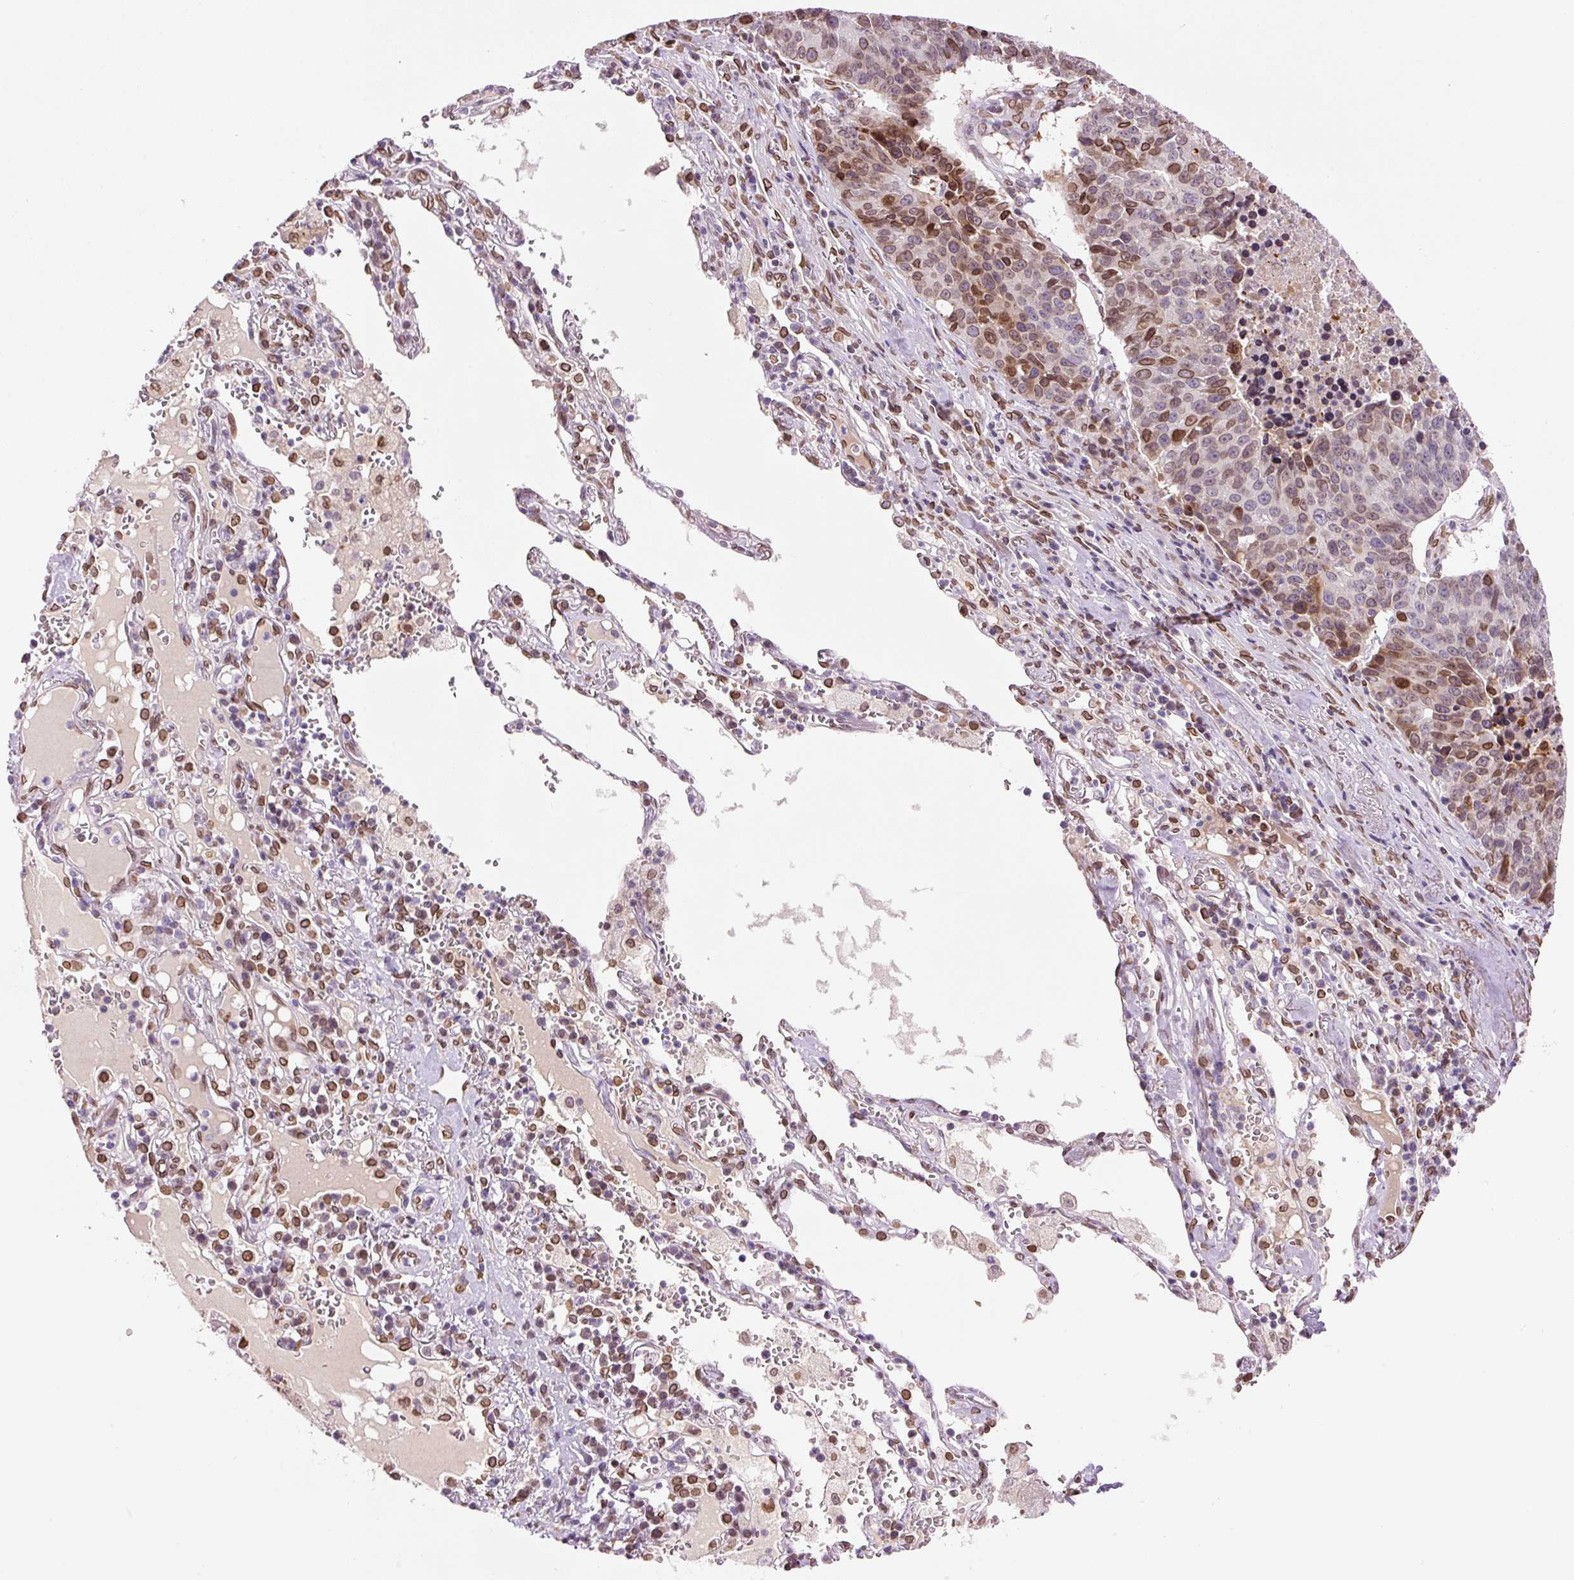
{"staining": {"intensity": "moderate", "quantity": "25%-75%", "location": "cytoplasmic/membranous,nuclear"}, "tissue": "lung cancer", "cell_type": "Tumor cells", "image_type": "cancer", "snomed": [{"axis": "morphology", "description": "Squamous cell carcinoma, NOS"}, {"axis": "topography", "description": "Lung"}], "caption": "Immunohistochemical staining of human lung cancer shows medium levels of moderate cytoplasmic/membranous and nuclear expression in about 25%-75% of tumor cells.", "gene": "ZNF224", "patient": {"sex": "female", "age": 66}}